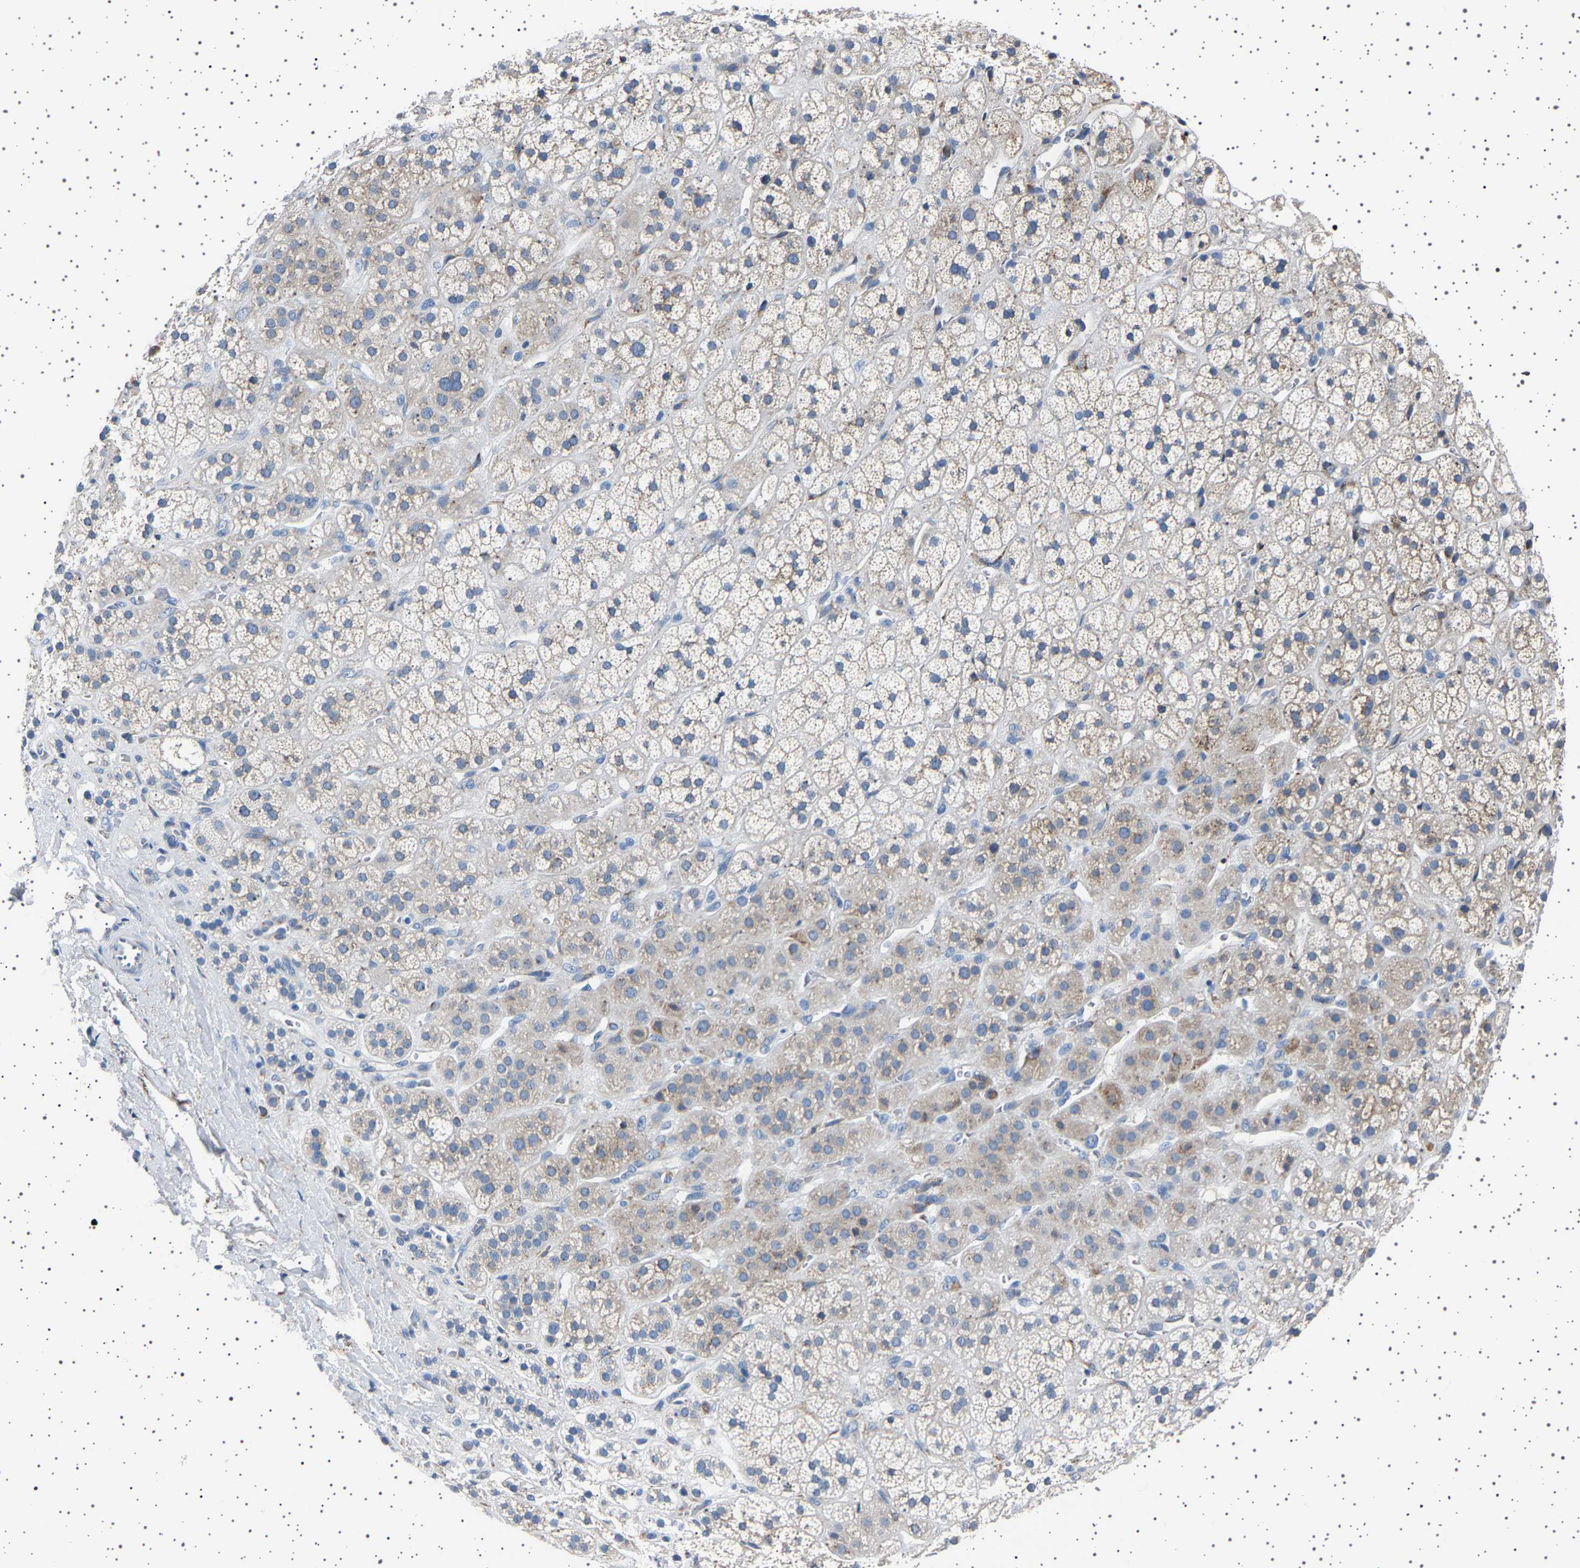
{"staining": {"intensity": "weak", "quantity": "25%-75%", "location": "cytoplasmic/membranous"}, "tissue": "adrenal gland", "cell_type": "Glandular cells", "image_type": "normal", "snomed": [{"axis": "morphology", "description": "Normal tissue, NOS"}, {"axis": "topography", "description": "Adrenal gland"}], "caption": "A brown stain labels weak cytoplasmic/membranous positivity of a protein in glandular cells of unremarkable adrenal gland.", "gene": "FTCD", "patient": {"sex": "male", "age": 56}}